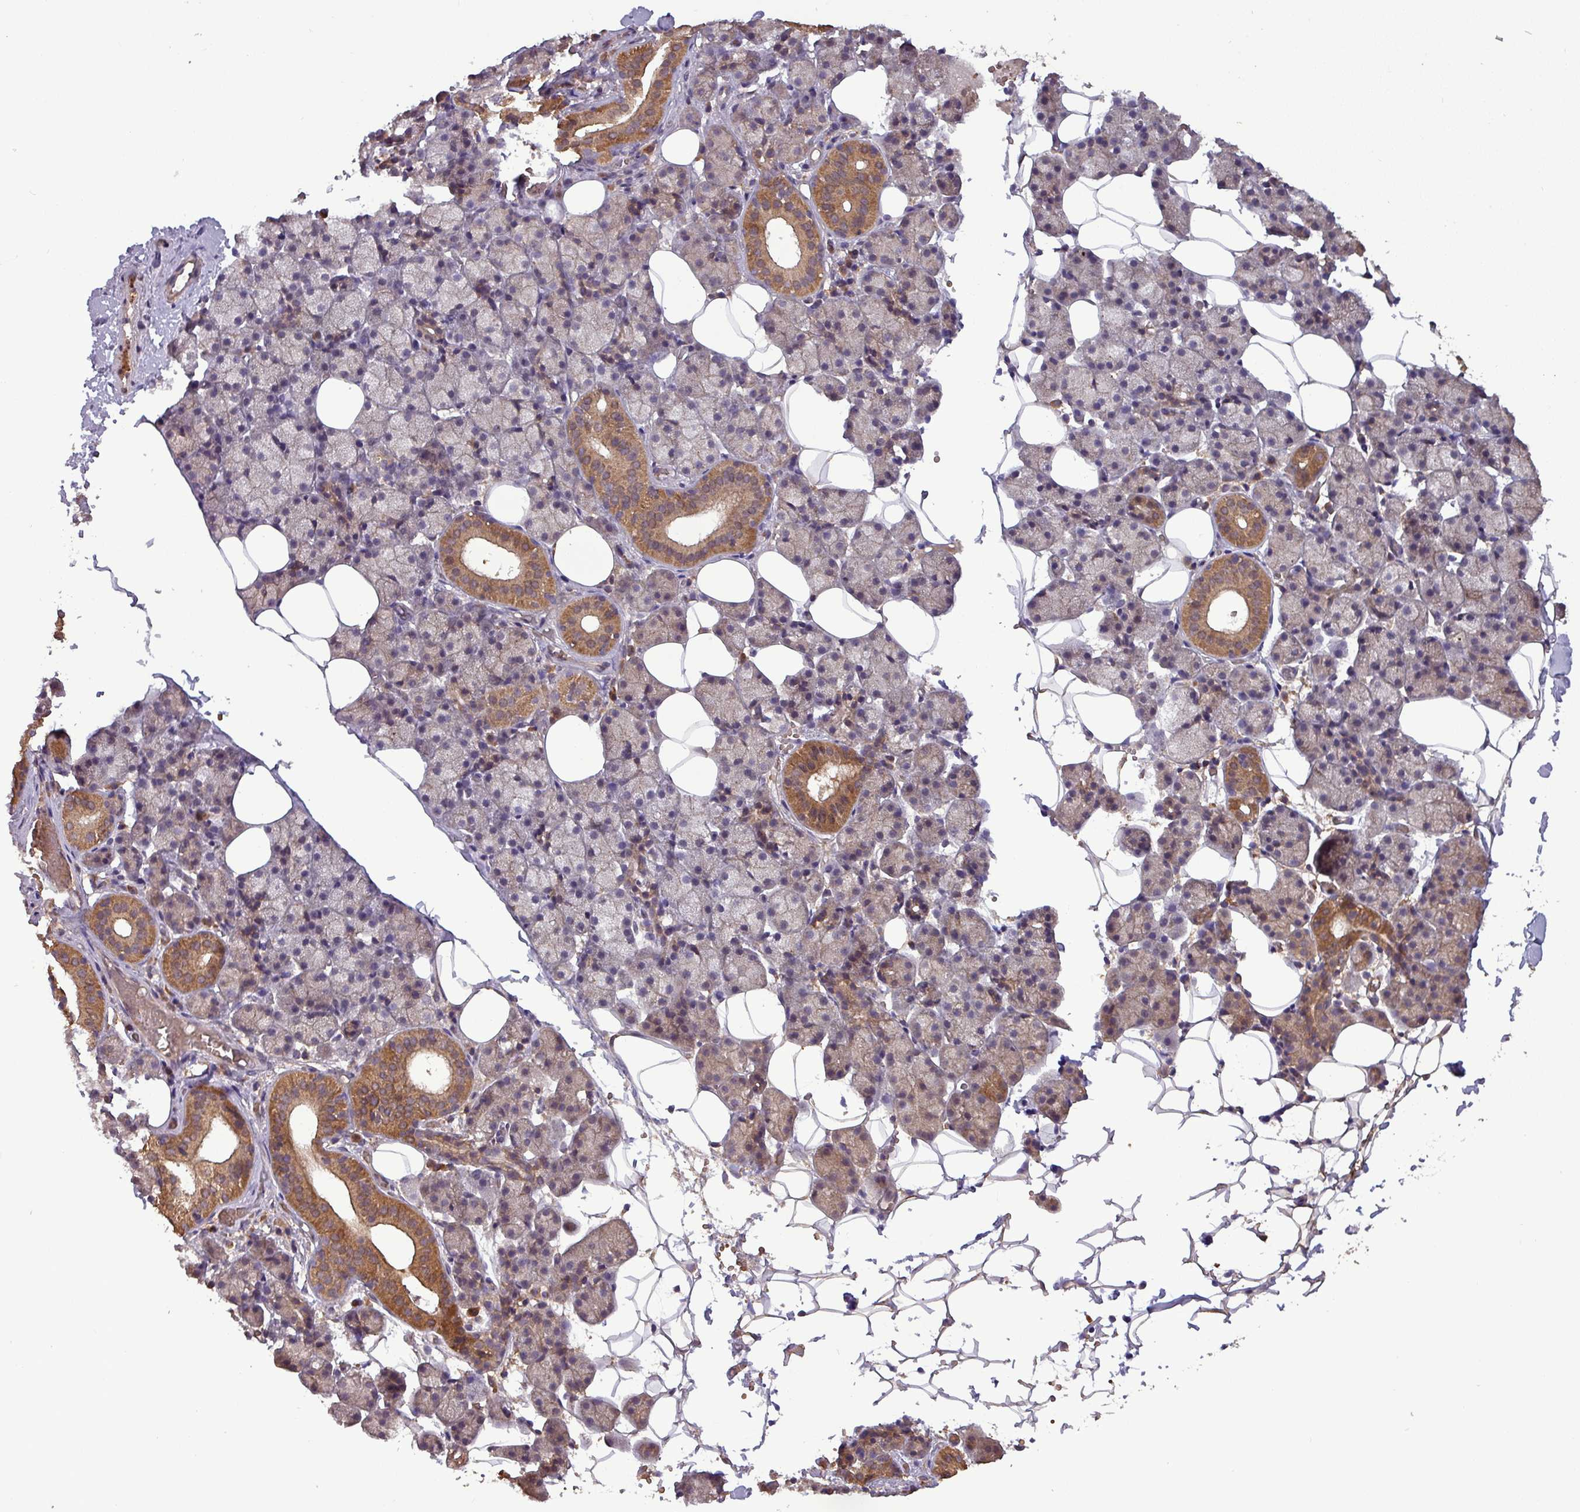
{"staining": {"intensity": "moderate", "quantity": "25%-75%", "location": "cytoplasmic/membranous"}, "tissue": "salivary gland", "cell_type": "Glandular cells", "image_type": "normal", "snomed": [{"axis": "morphology", "description": "Normal tissue, NOS"}, {"axis": "topography", "description": "Salivary gland"}], "caption": "Brown immunohistochemical staining in benign human salivary gland reveals moderate cytoplasmic/membranous staining in approximately 25%-75% of glandular cells. The protein is stained brown, and the nuclei are stained in blue (DAB IHC with brightfield microscopy, high magnification).", "gene": "NT5C3A", "patient": {"sex": "female", "age": 33}}